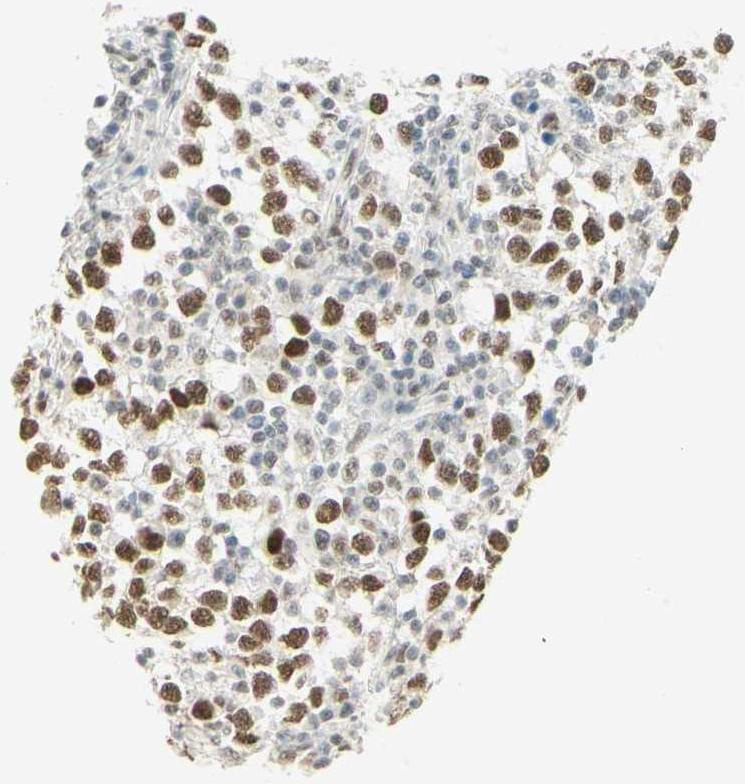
{"staining": {"intensity": "moderate", "quantity": ">75%", "location": "nuclear"}, "tissue": "testis cancer", "cell_type": "Tumor cells", "image_type": "cancer", "snomed": [{"axis": "morphology", "description": "Seminoma, NOS"}, {"axis": "topography", "description": "Testis"}], "caption": "The image shows immunohistochemical staining of testis cancer (seminoma). There is moderate nuclear staining is seen in approximately >75% of tumor cells. The protein is stained brown, and the nuclei are stained in blue (DAB (3,3'-diaminobenzidine) IHC with brightfield microscopy, high magnification).", "gene": "PMS2", "patient": {"sex": "male", "age": 65}}